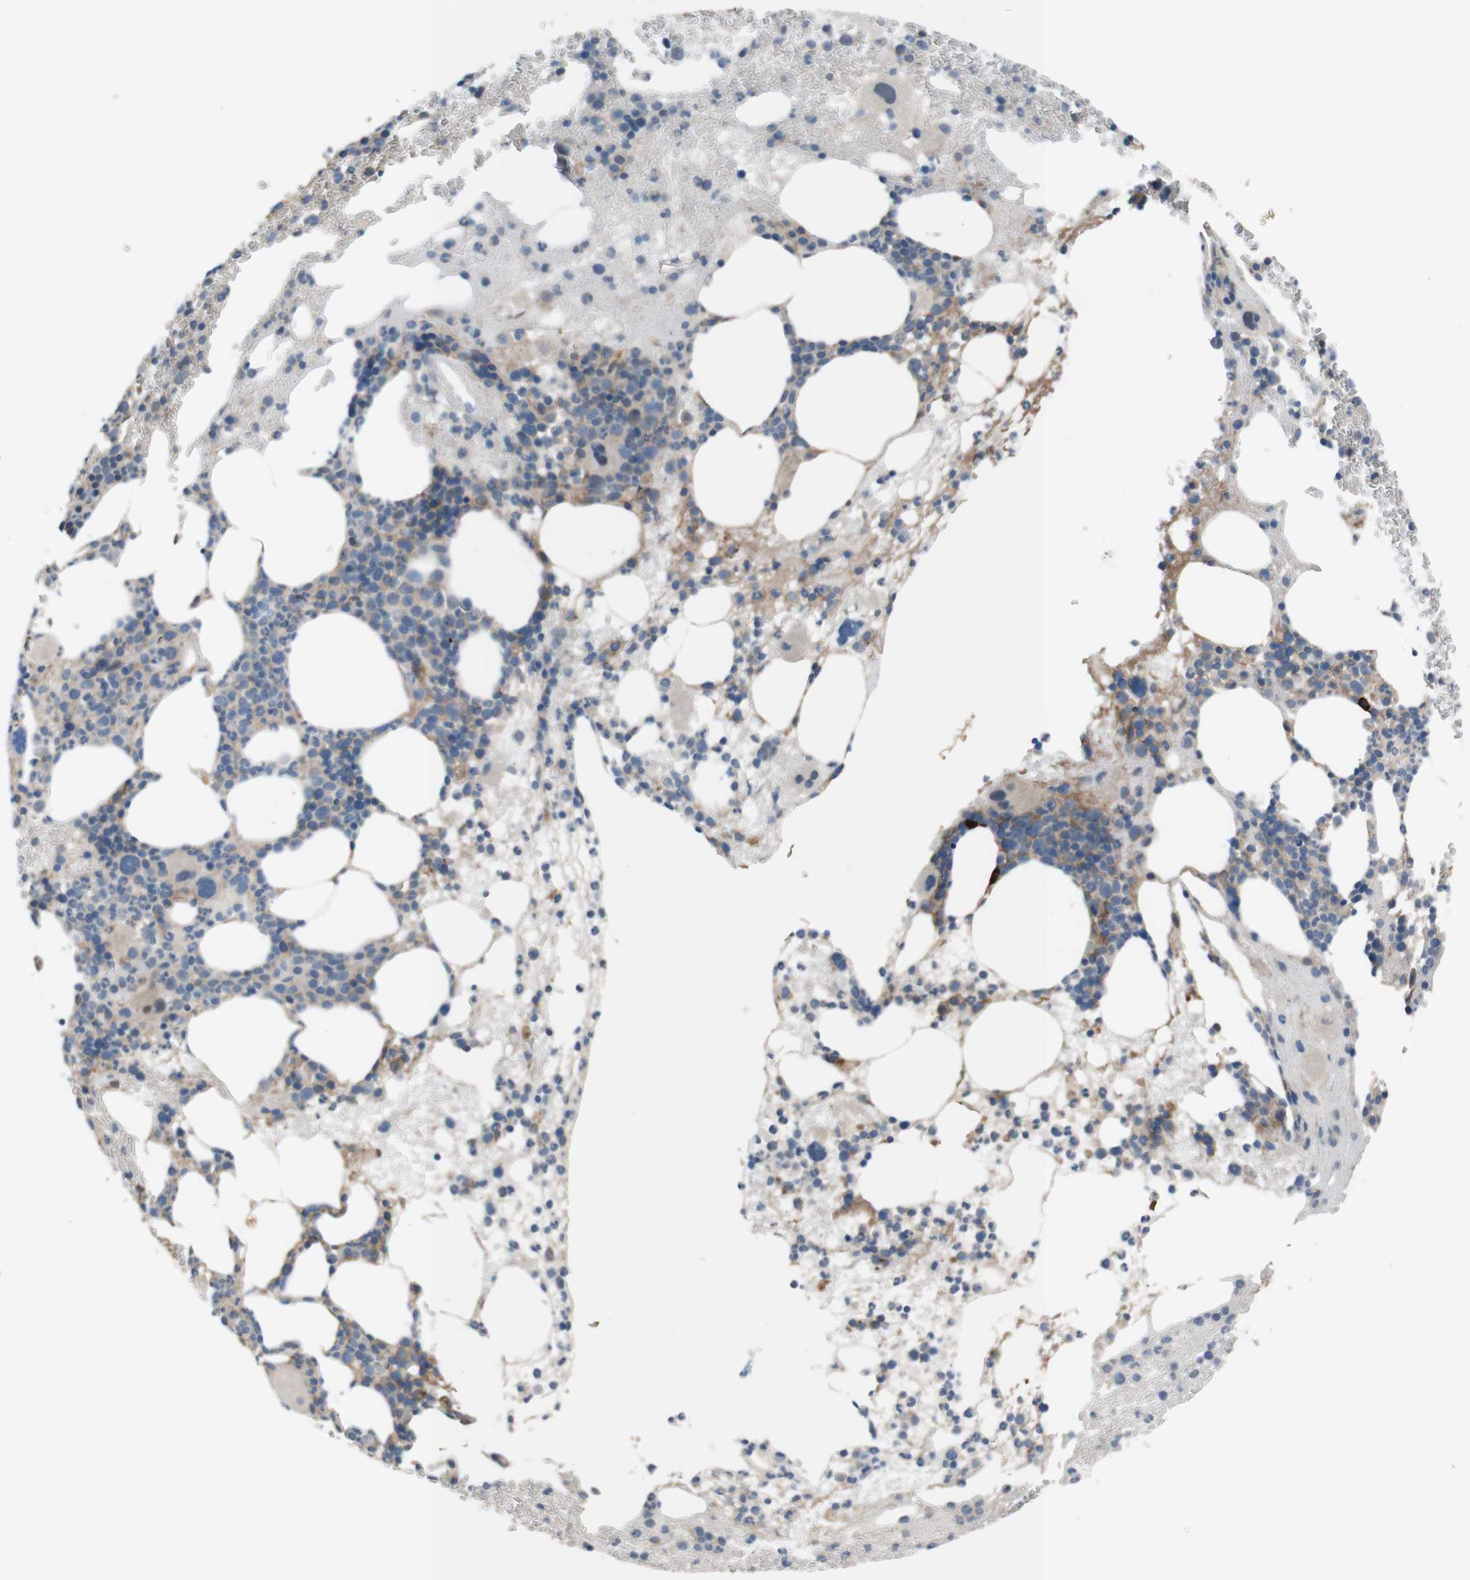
{"staining": {"intensity": "moderate", "quantity": "25%-75%", "location": "cytoplasmic/membranous"}, "tissue": "bone marrow", "cell_type": "Hematopoietic cells", "image_type": "normal", "snomed": [{"axis": "morphology", "description": "Normal tissue, NOS"}, {"axis": "morphology", "description": "Inflammation, NOS"}, {"axis": "topography", "description": "Bone marrow"}], "caption": "Immunohistochemical staining of benign bone marrow demonstrates 25%-75% levels of moderate cytoplasmic/membranous protein positivity in about 25%-75% of hematopoietic cells. Ihc stains the protein in brown and the nuclei are stained blue.", "gene": "ATP2B1", "patient": {"sex": "female", "age": 76}}